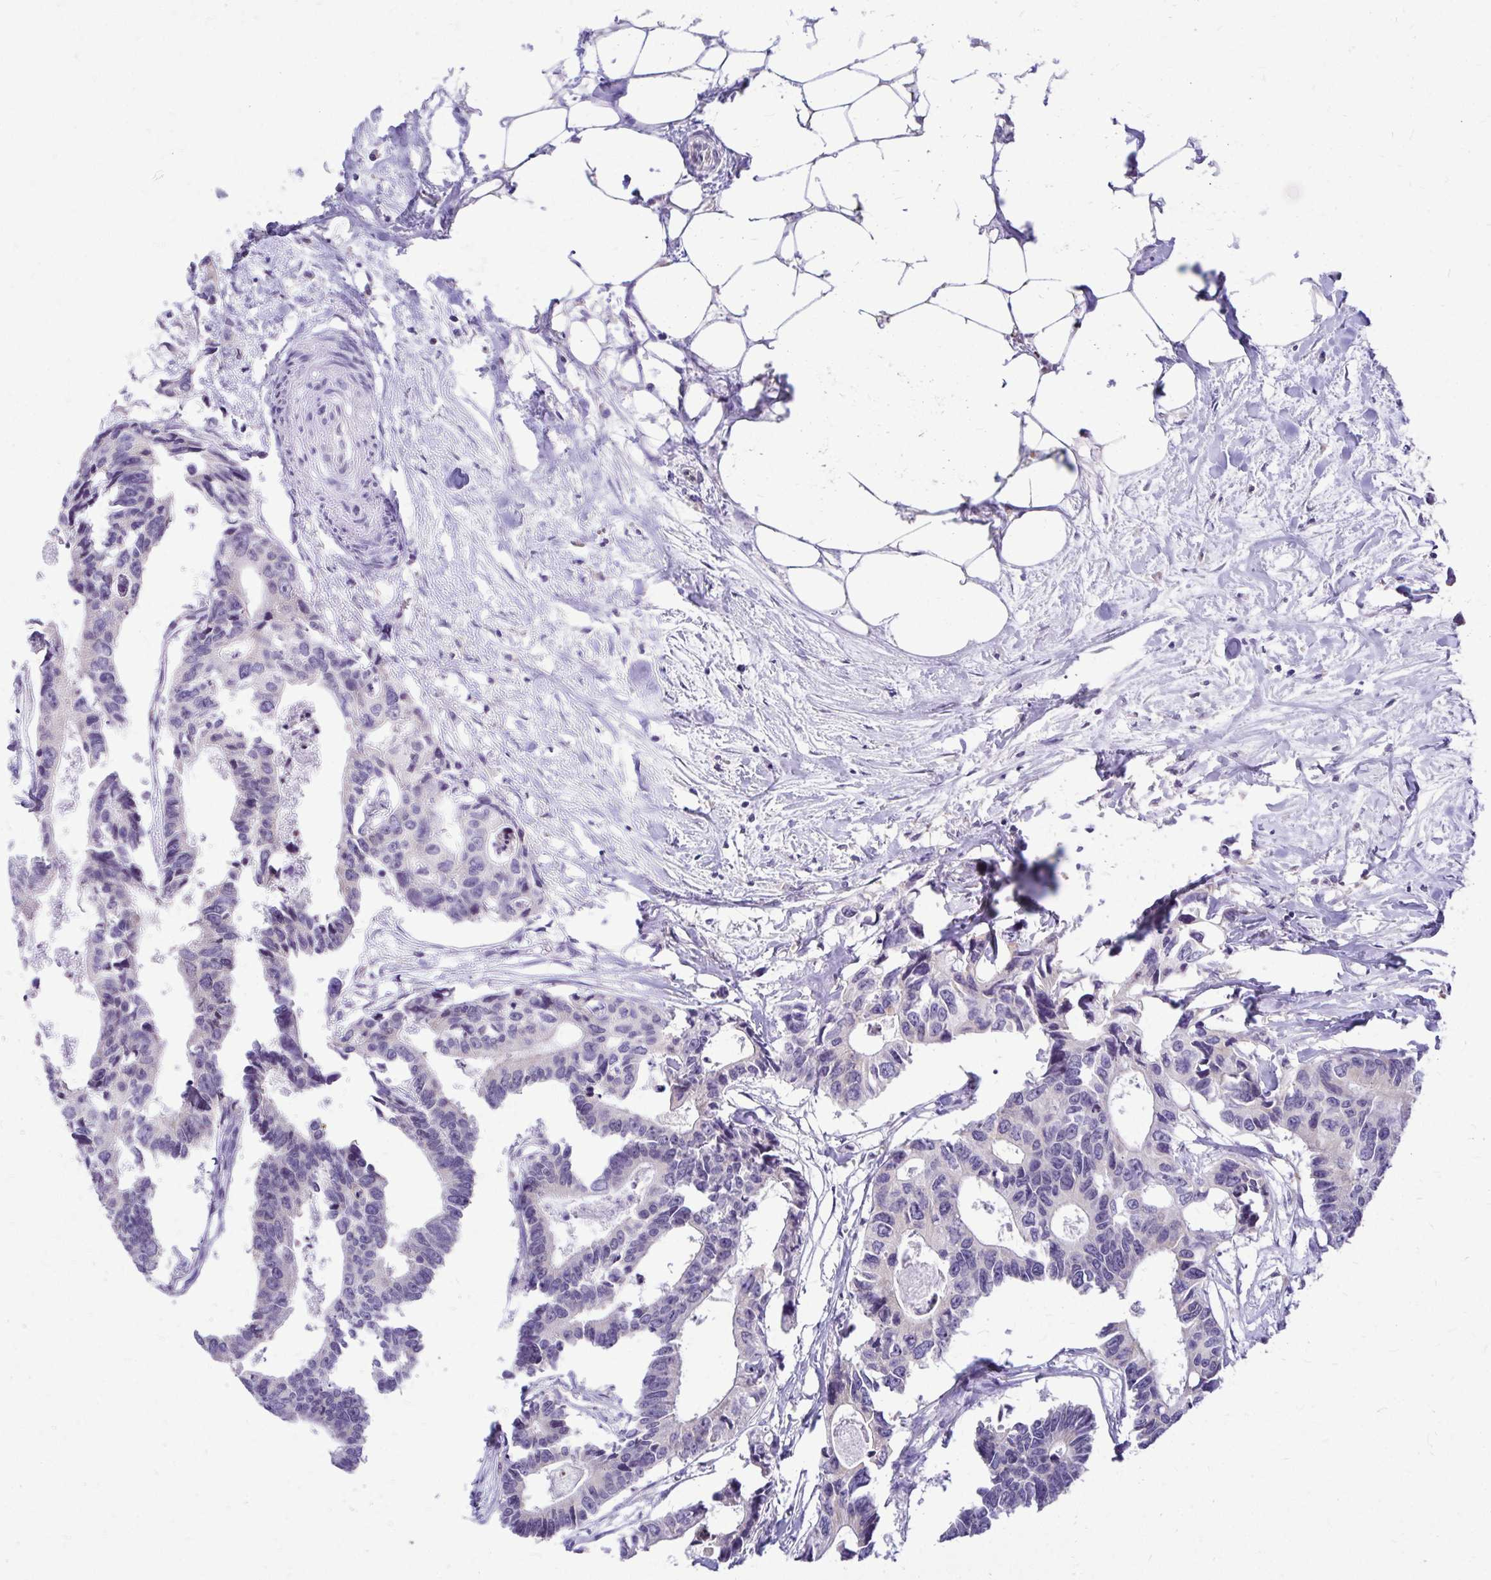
{"staining": {"intensity": "negative", "quantity": "none", "location": "none"}, "tissue": "colorectal cancer", "cell_type": "Tumor cells", "image_type": "cancer", "snomed": [{"axis": "morphology", "description": "Adenocarcinoma, NOS"}, {"axis": "topography", "description": "Rectum"}], "caption": "Tumor cells are negative for protein expression in human adenocarcinoma (colorectal).", "gene": "NIFK", "patient": {"sex": "male", "age": 57}}